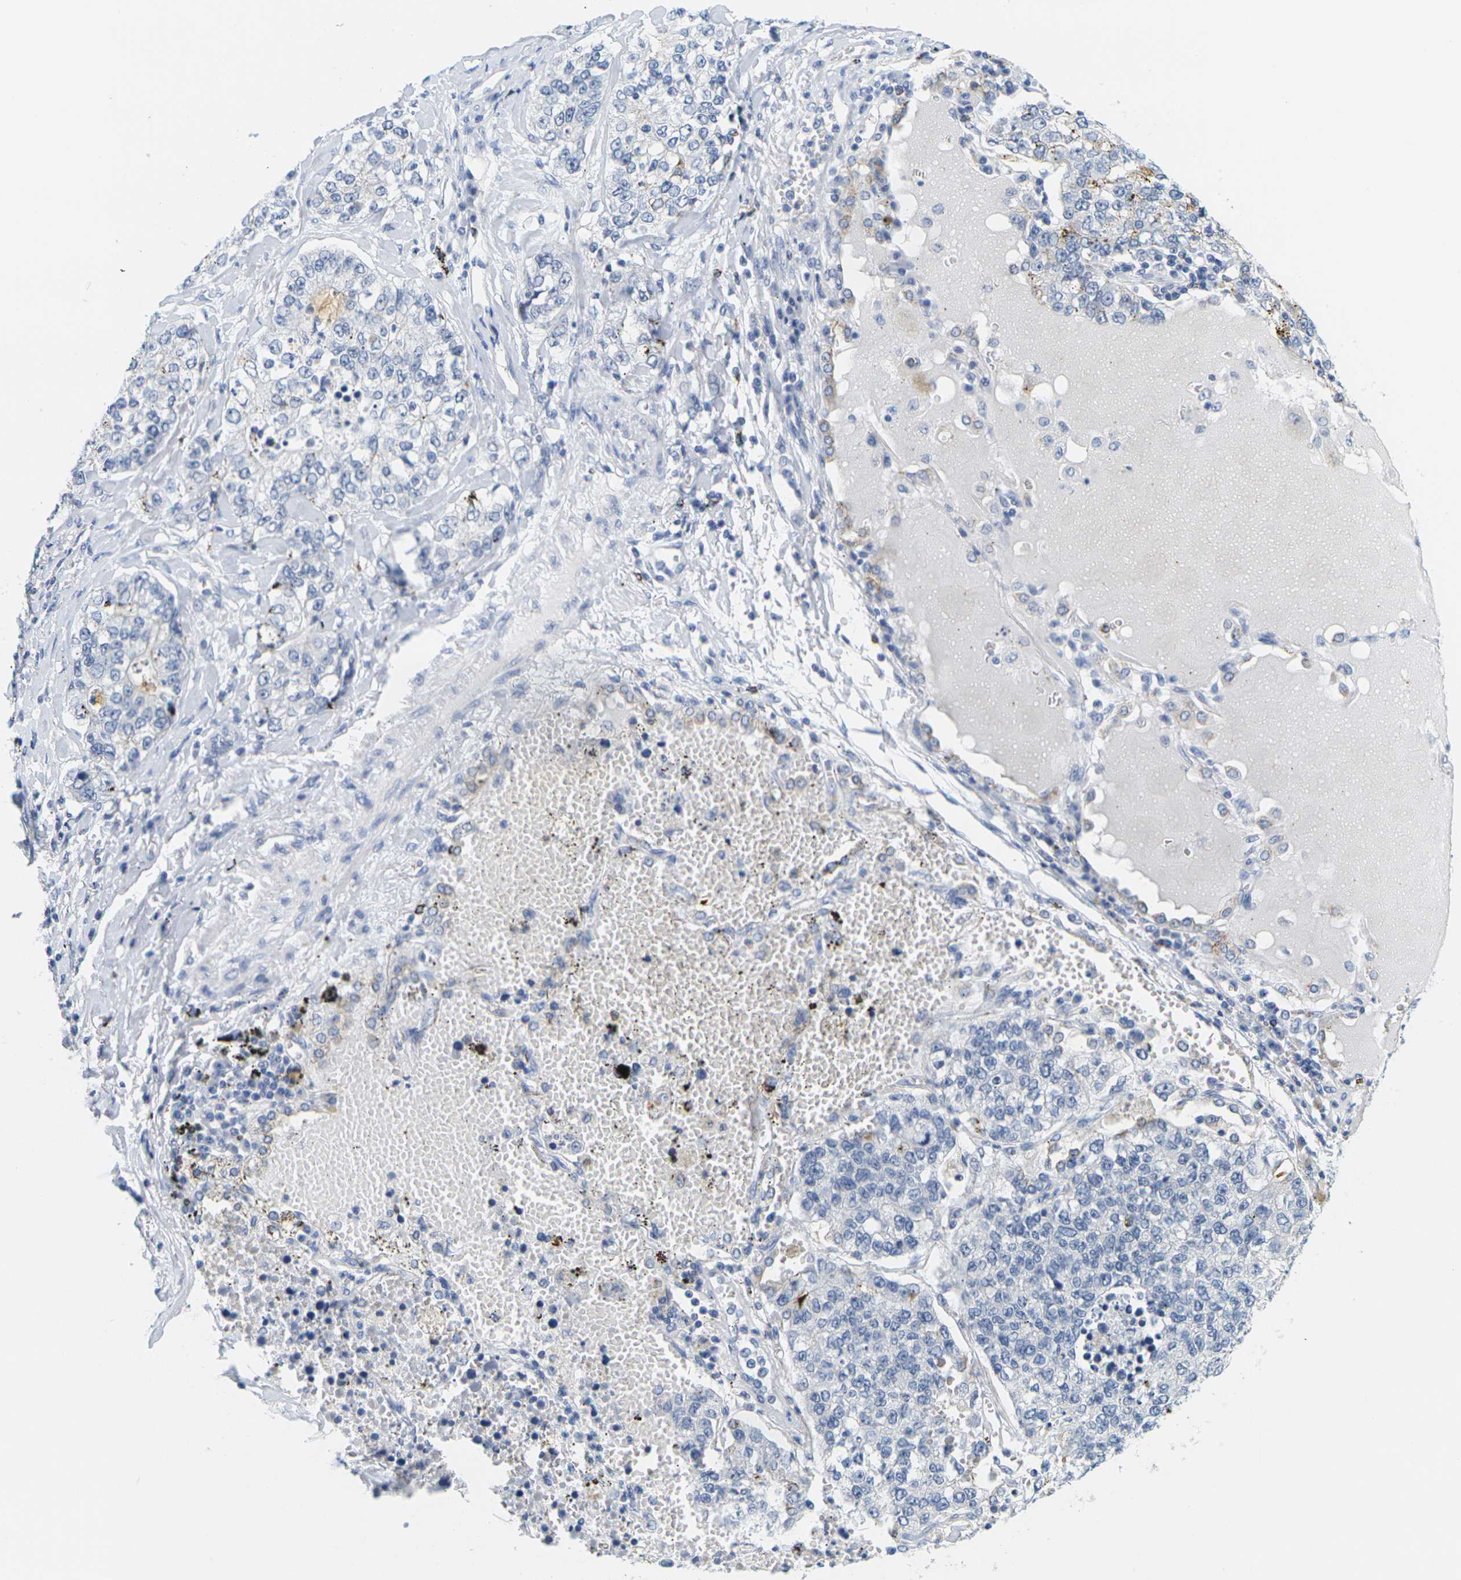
{"staining": {"intensity": "weak", "quantity": "<25%", "location": "cytoplasmic/membranous"}, "tissue": "lung cancer", "cell_type": "Tumor cells", "image_type": "cancer", "snomed": [{"axis": "morphology", "description": "Adenocarcinoma, NOS"}, {"axis": "topography", "description": "Lung"}], "caption": "Protein analysis of adenocarcinoma (lung) shows no significant expression in tumor cells.", "gene": "HLA-DOB", "patient": {"sex": "male", "age": 49}}